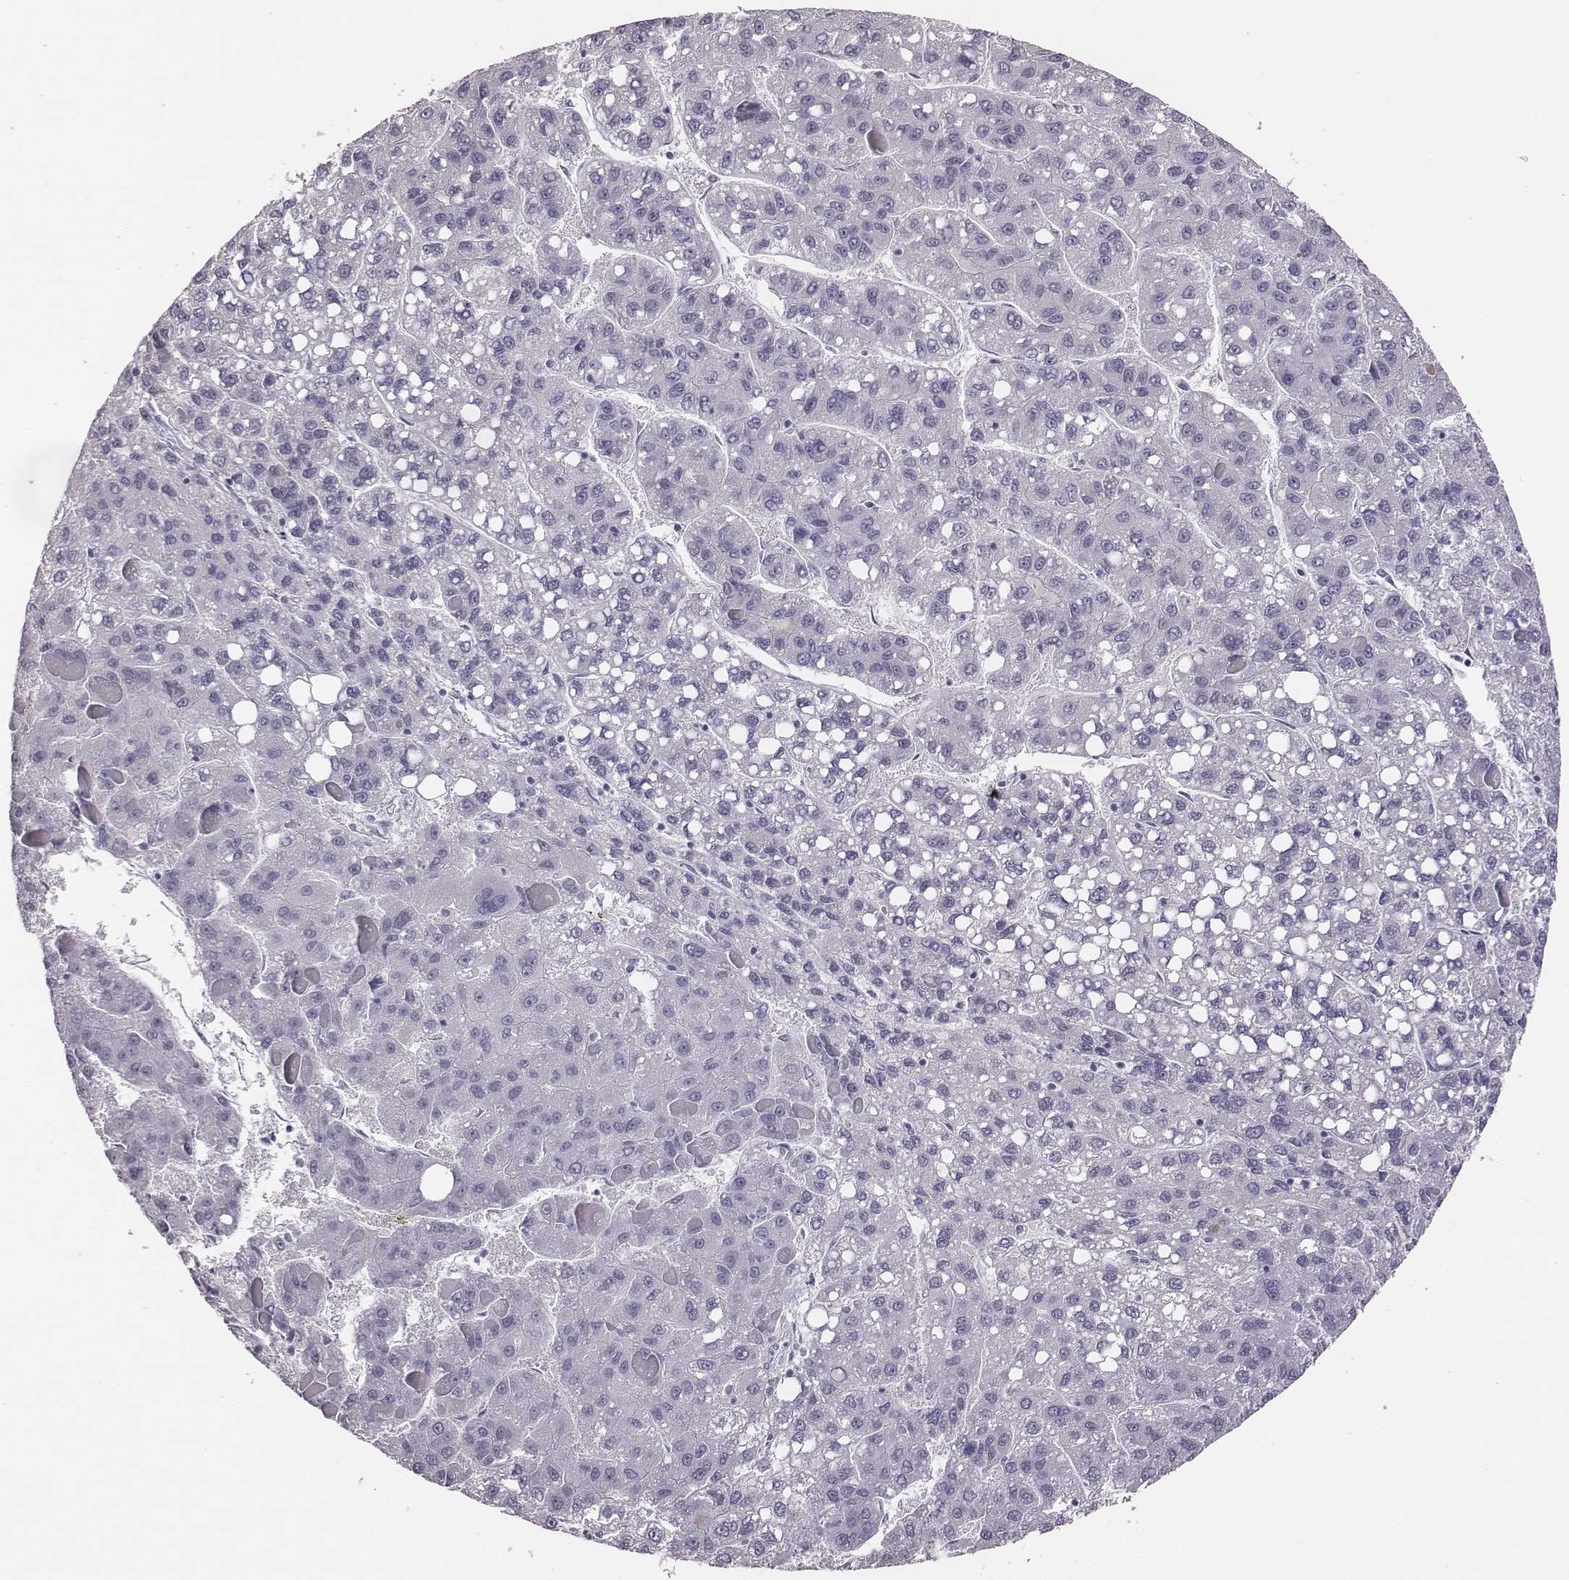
{"staining": {"intensity": "negative", "quantity": "none", "location": "none"}, "tissue": "liver cancer", "cell_type": "Tumor cells", "image_type": "cancer", "snomed": [{"axis": "morphology", "description": "Carcinoma, Hepatocellular, NOS"}, {"axis": "topography", "description": "Liver"}], "caption": "The histopathology image displays no significant positivity in tumor cells of hepatocellular carcinoma (liver).", "gene": "GUCA1A", "patient": {"sex": "female", "age": 82}}